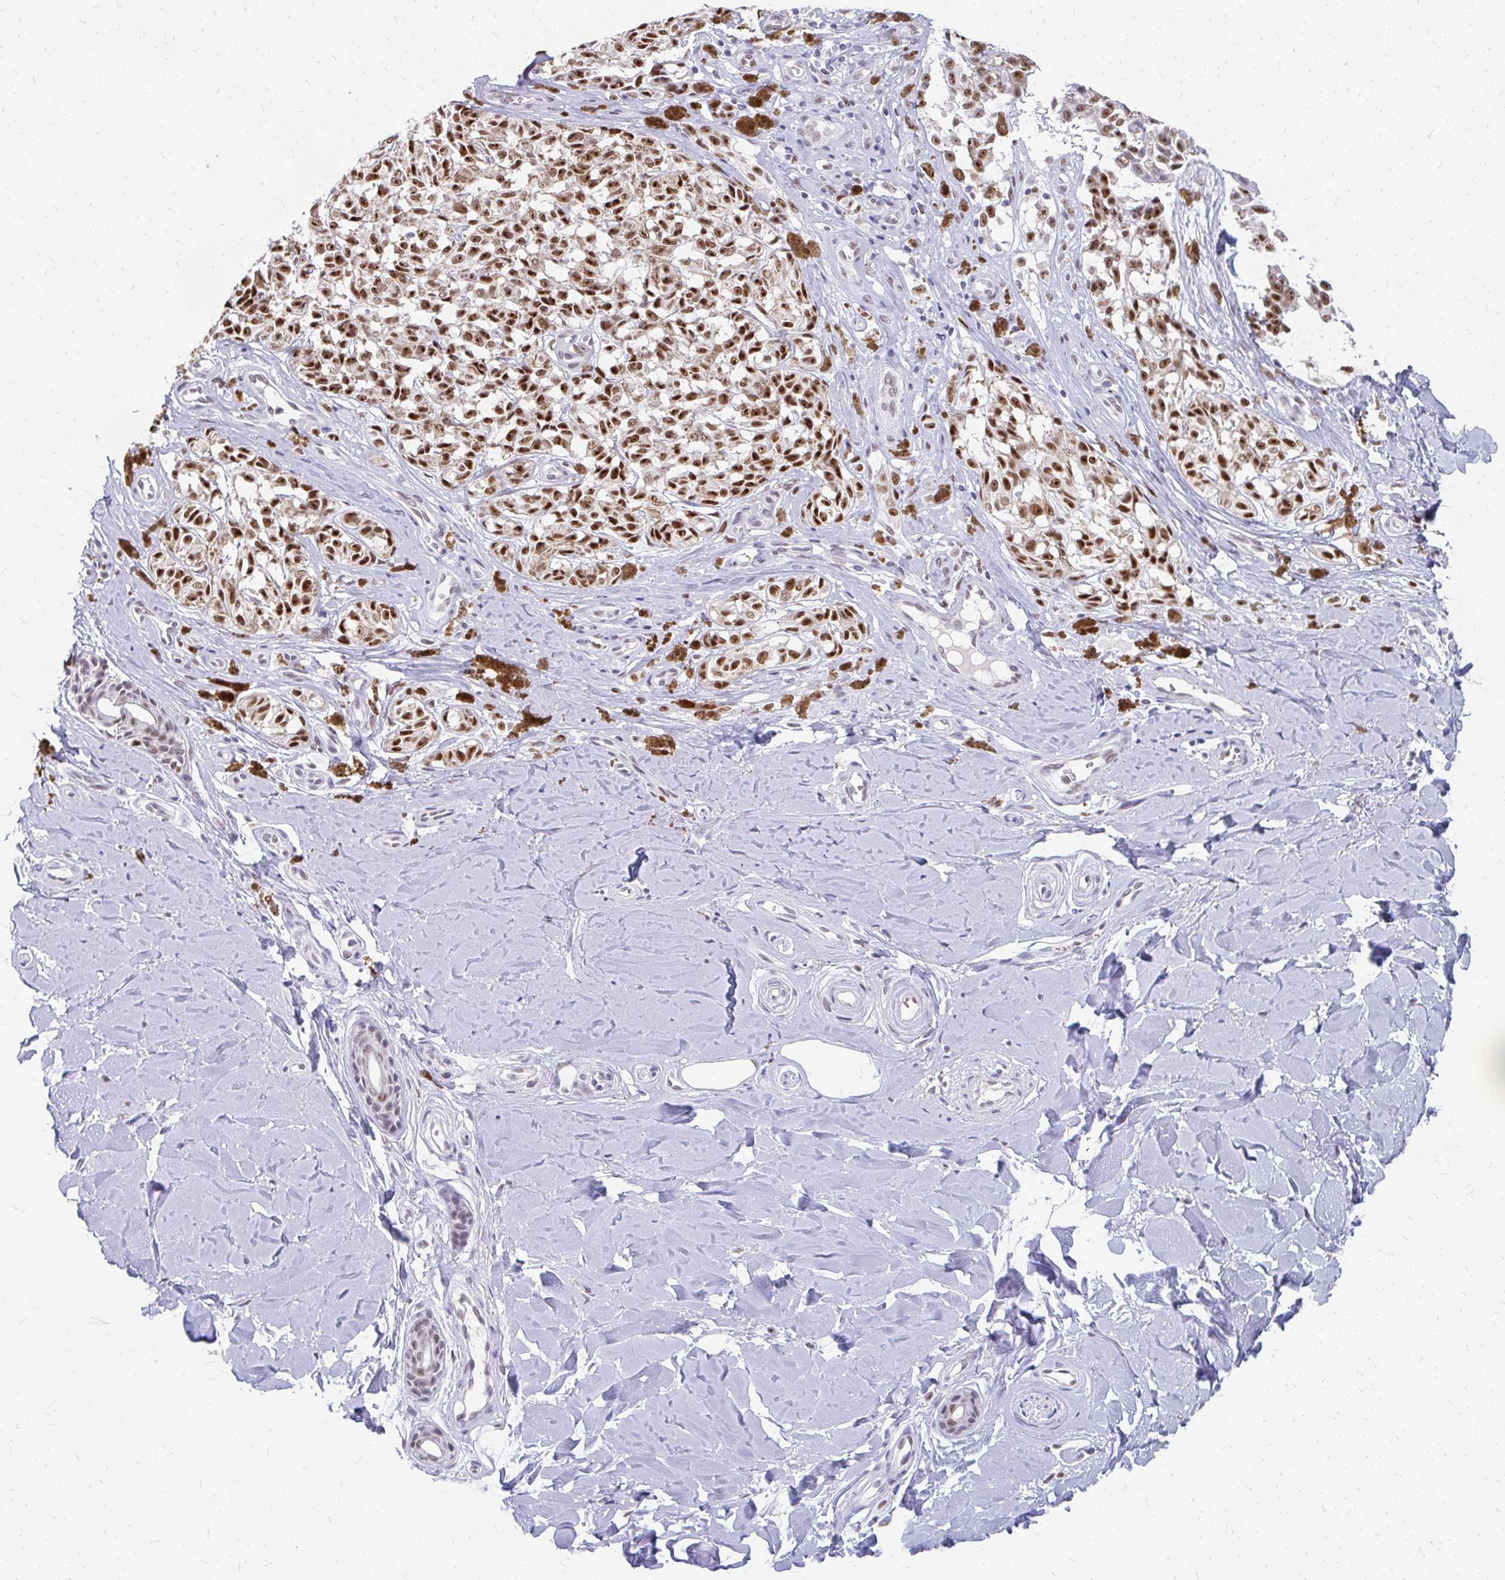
{"staining": {"intensity": "strong", "quantity": ">75%", "location": "nuclear"}, "tissue": "melanoma", "cell_type": "Tumor cells", "image_type": "cancer", "snomed": [{"axis": "morphology", "description": "Malignant melanoma, NOS"}, {"axis": "topography", "description": "Skin"}], "caption": "Melanoma was stained to show a protein in brown. There is high levels of strong nuclear positivity in approximately >75% of tumor cells. (DAB (3,3'-diaminobenzidine) IHC with brightfield microscopy, high magnification).", "gene": "GTF2H1", "patient": {"sex": "female", "age": 65}}